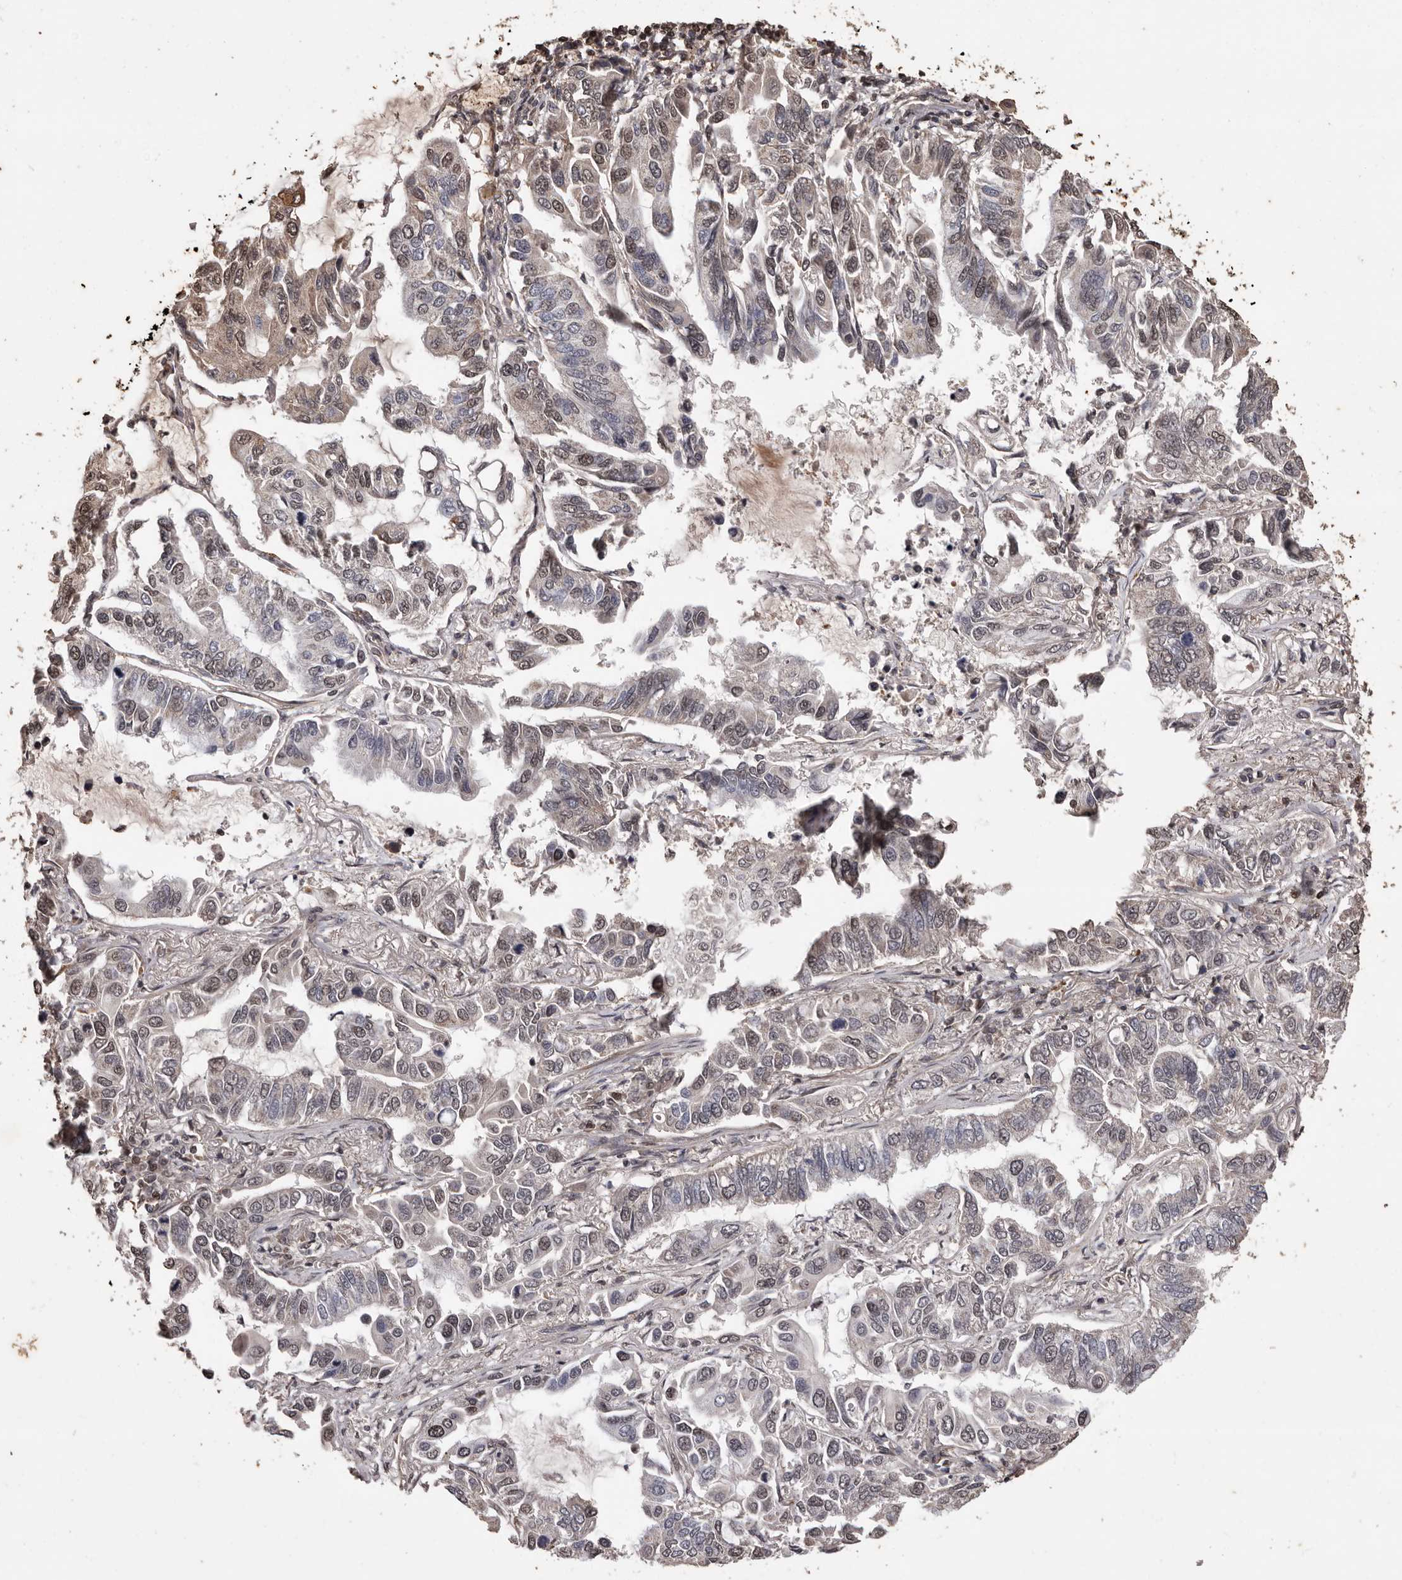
{"staining": {"intensity": "weak", "quantity": "25%-75%", "location": "nuclear"}, "tissue": "lung cancer", "cell_type": "Tumor cells", "image_type": "cancer", "snomed": [{"axis": "morphology", "description": "Adenocarcinoma, NOS"}, {"axis": "topography", "description": "Lung"}], "caption": "Immunohistochemical staining of lung adenocarcinoma exhibits weak nuclear protein staining in approximately 25%-75% of tumor cells.", "gene": "NAV1", "patient": {"sex": "male", "age": 64}}